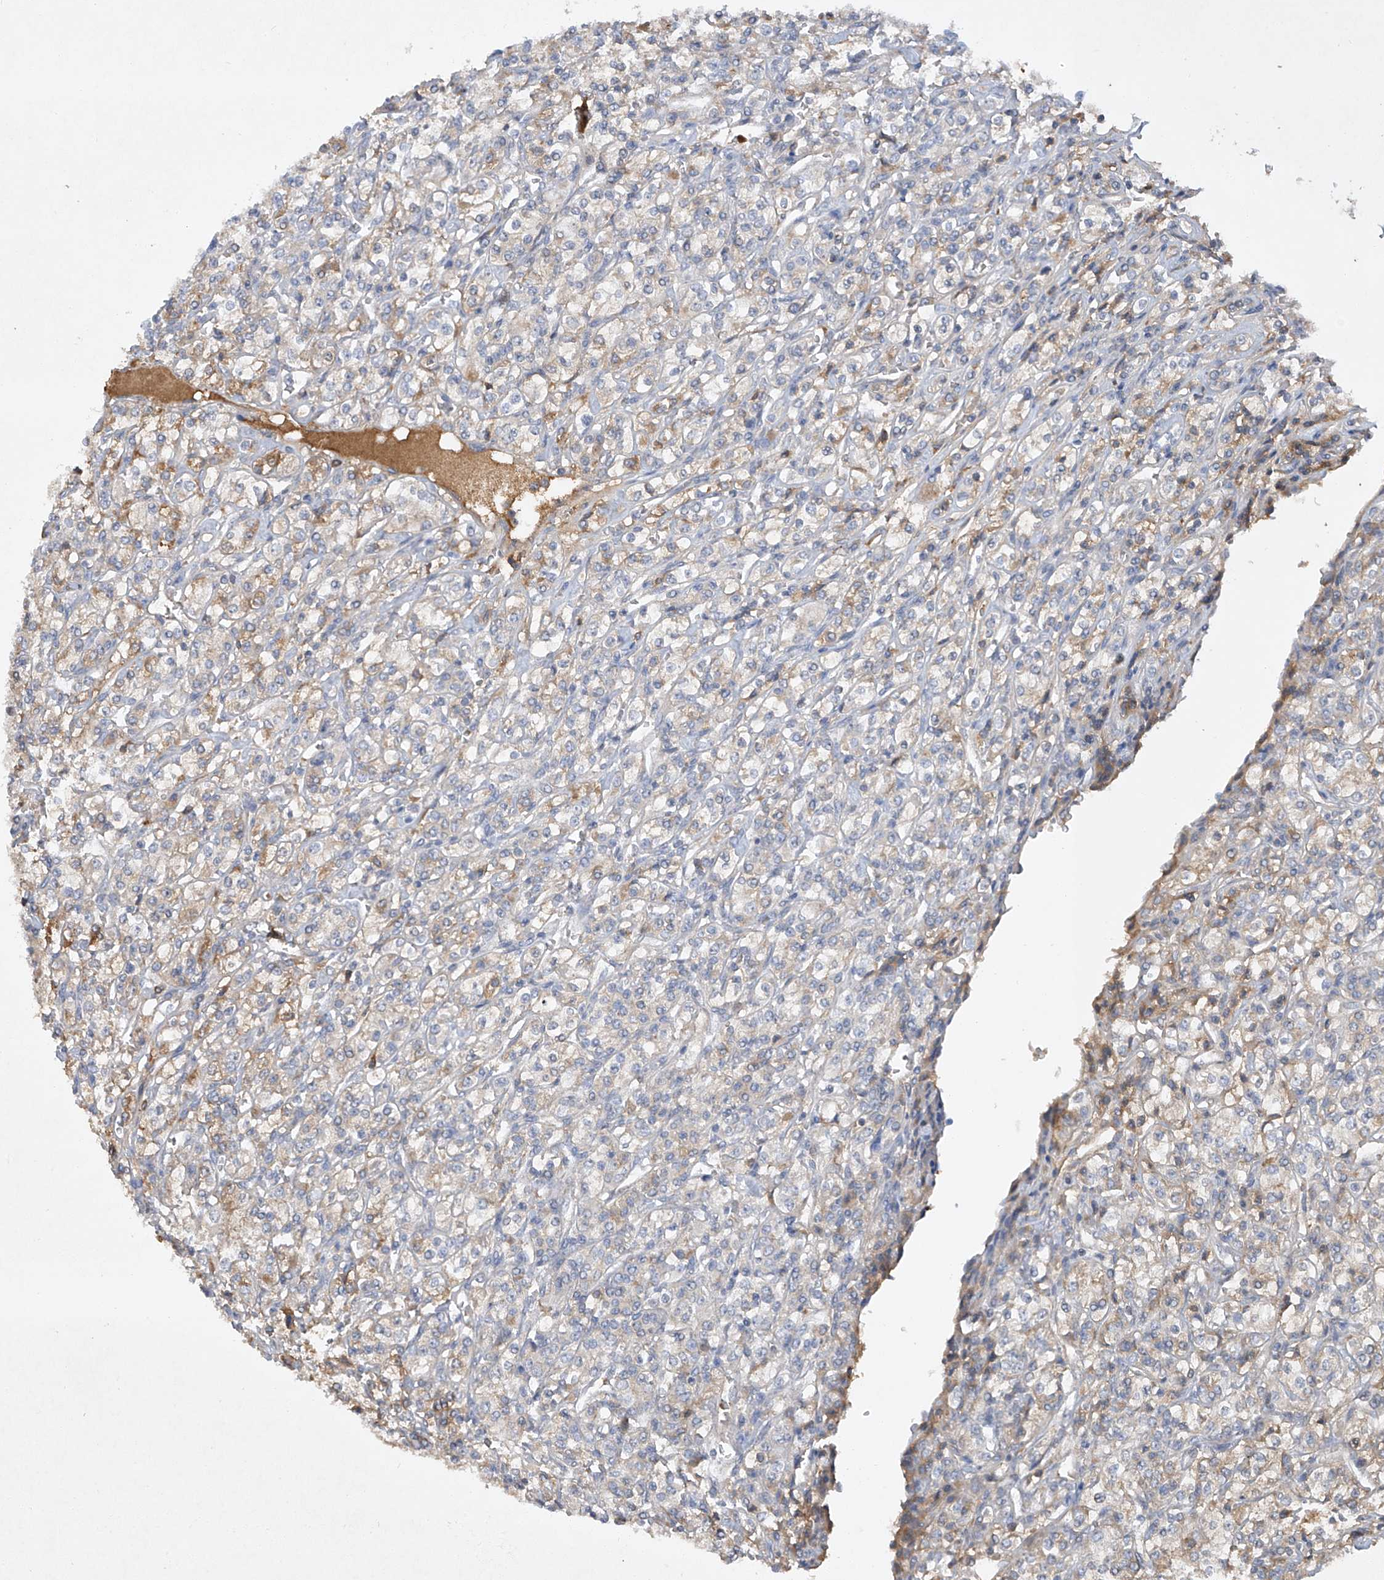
{"staining": {"intensity": "weak", "quantity": "<25%", "location": "cytoplasmic/membranous"}, "tissue": "renal cancer", "cell_type": "Tumor cells", "image_type": "cancer", "snomed": [{"axis": "morphology", "description": "Adenocarcinoma, NOS"}, {"axis": "topography", "description": "Kidney"}], "caption": "Protein analysis of renal cancer (adenocarcinoma) exhibits no significant expression in tumor cells.", "gene": "HAS3", "patient": {"sex": "male", "age": 77}}